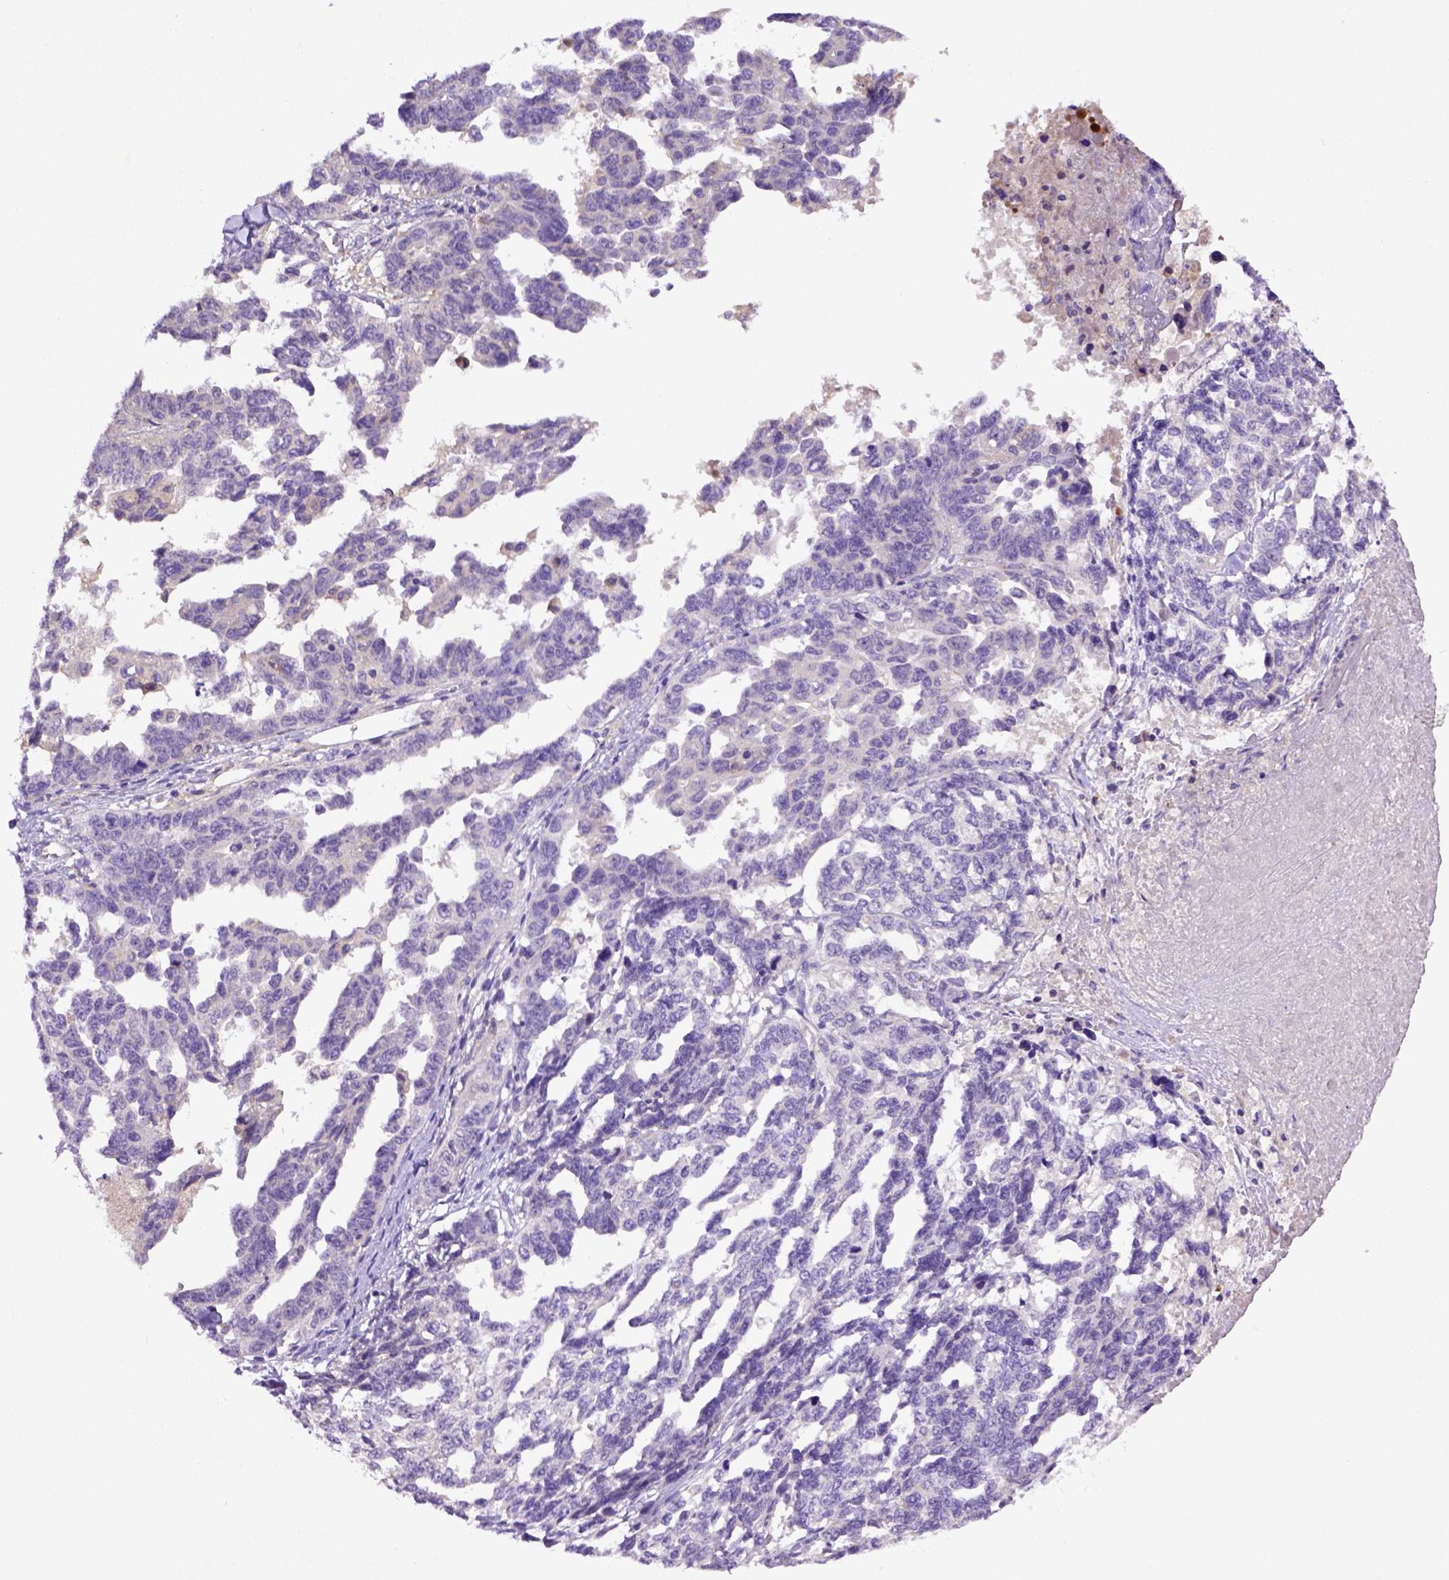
{"staining": {"intensity": "negative", "quantity": "none", "location": "none"}, "tissue": "ovarian cancer", "cell_type": "Tumor cells", "image_type": "cancer", "snomed": [{"axis": "morphology", "description": "Cystadenocarcinoma, serous, NOS"}, {"axis": "topography", "description": "Ovary"}], "caption": "Histopathology image shows no protein staining in tumor cells of ovarian cancer (serous cystadenocarcinoma) tissue. (Stains: DAB (3,3'-diaminobenzidine) immunohistochemistry (IHC) with hematoxylin counter stain, Microscopy: brightfield microscopy at high magnification).", "gene": "DEPDC1B", "patient": {"sex": "female", "age": 69}}